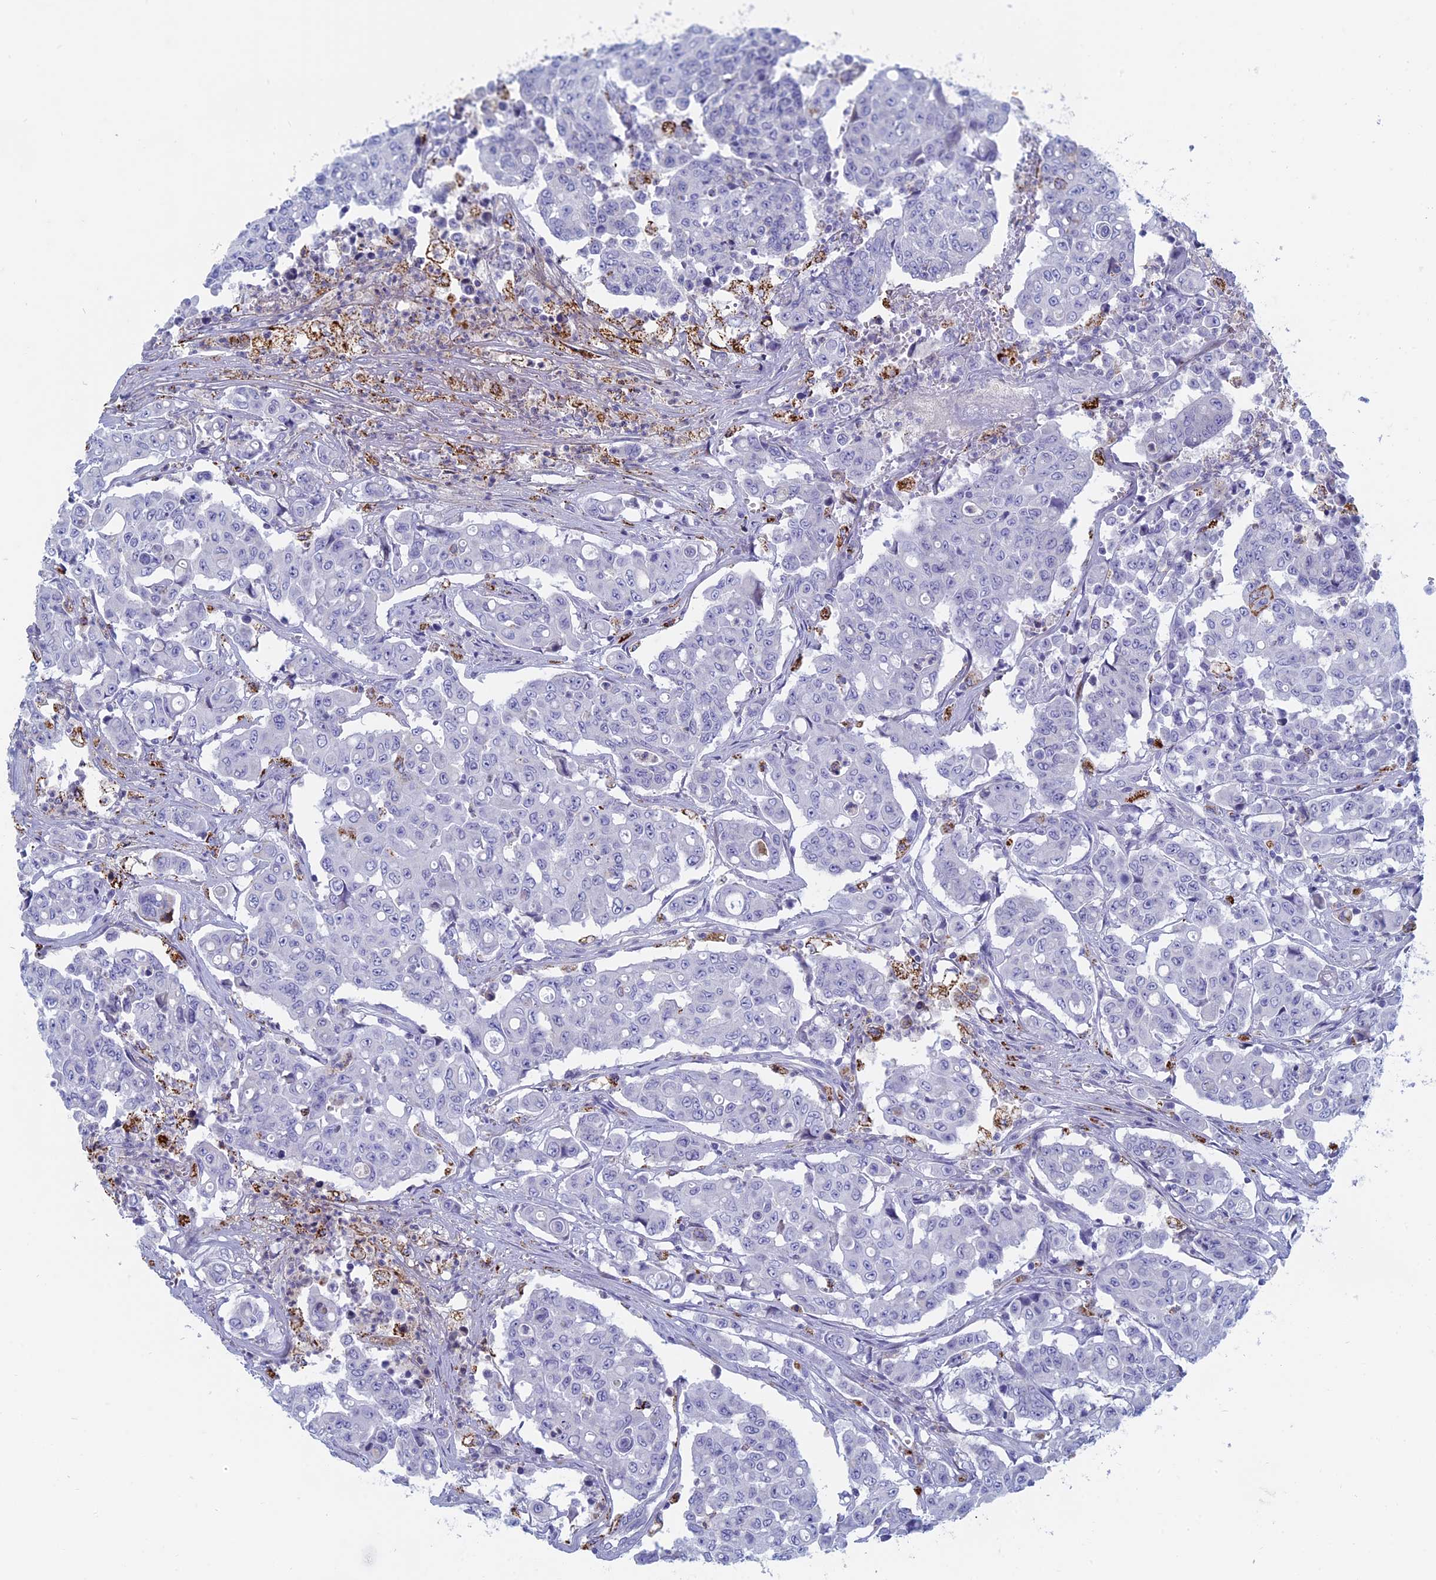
{"staining": {"intensity": "negative", "quantity": "none", "location": "none"}, "tissue": "colorectal cancer", "cell_type": "Tumor cells", "image_type": "cancer", "snomed": [{"axis": "morphology", "description": "Adenocarcinoma, NOS"}, {"axis": "topography", "description": "Colon"}], "caption": "IHC histopathology image of neoplastic tissue: human colorectal cancer (adenocarcinoma) stained with DAB shows no significant protein positivity in tumor cells. (Immunohistochemistry, brightfield microscopy, high magnification).", "gene": "ALMS1", "patient": {"sex": "male", "age": 51}}